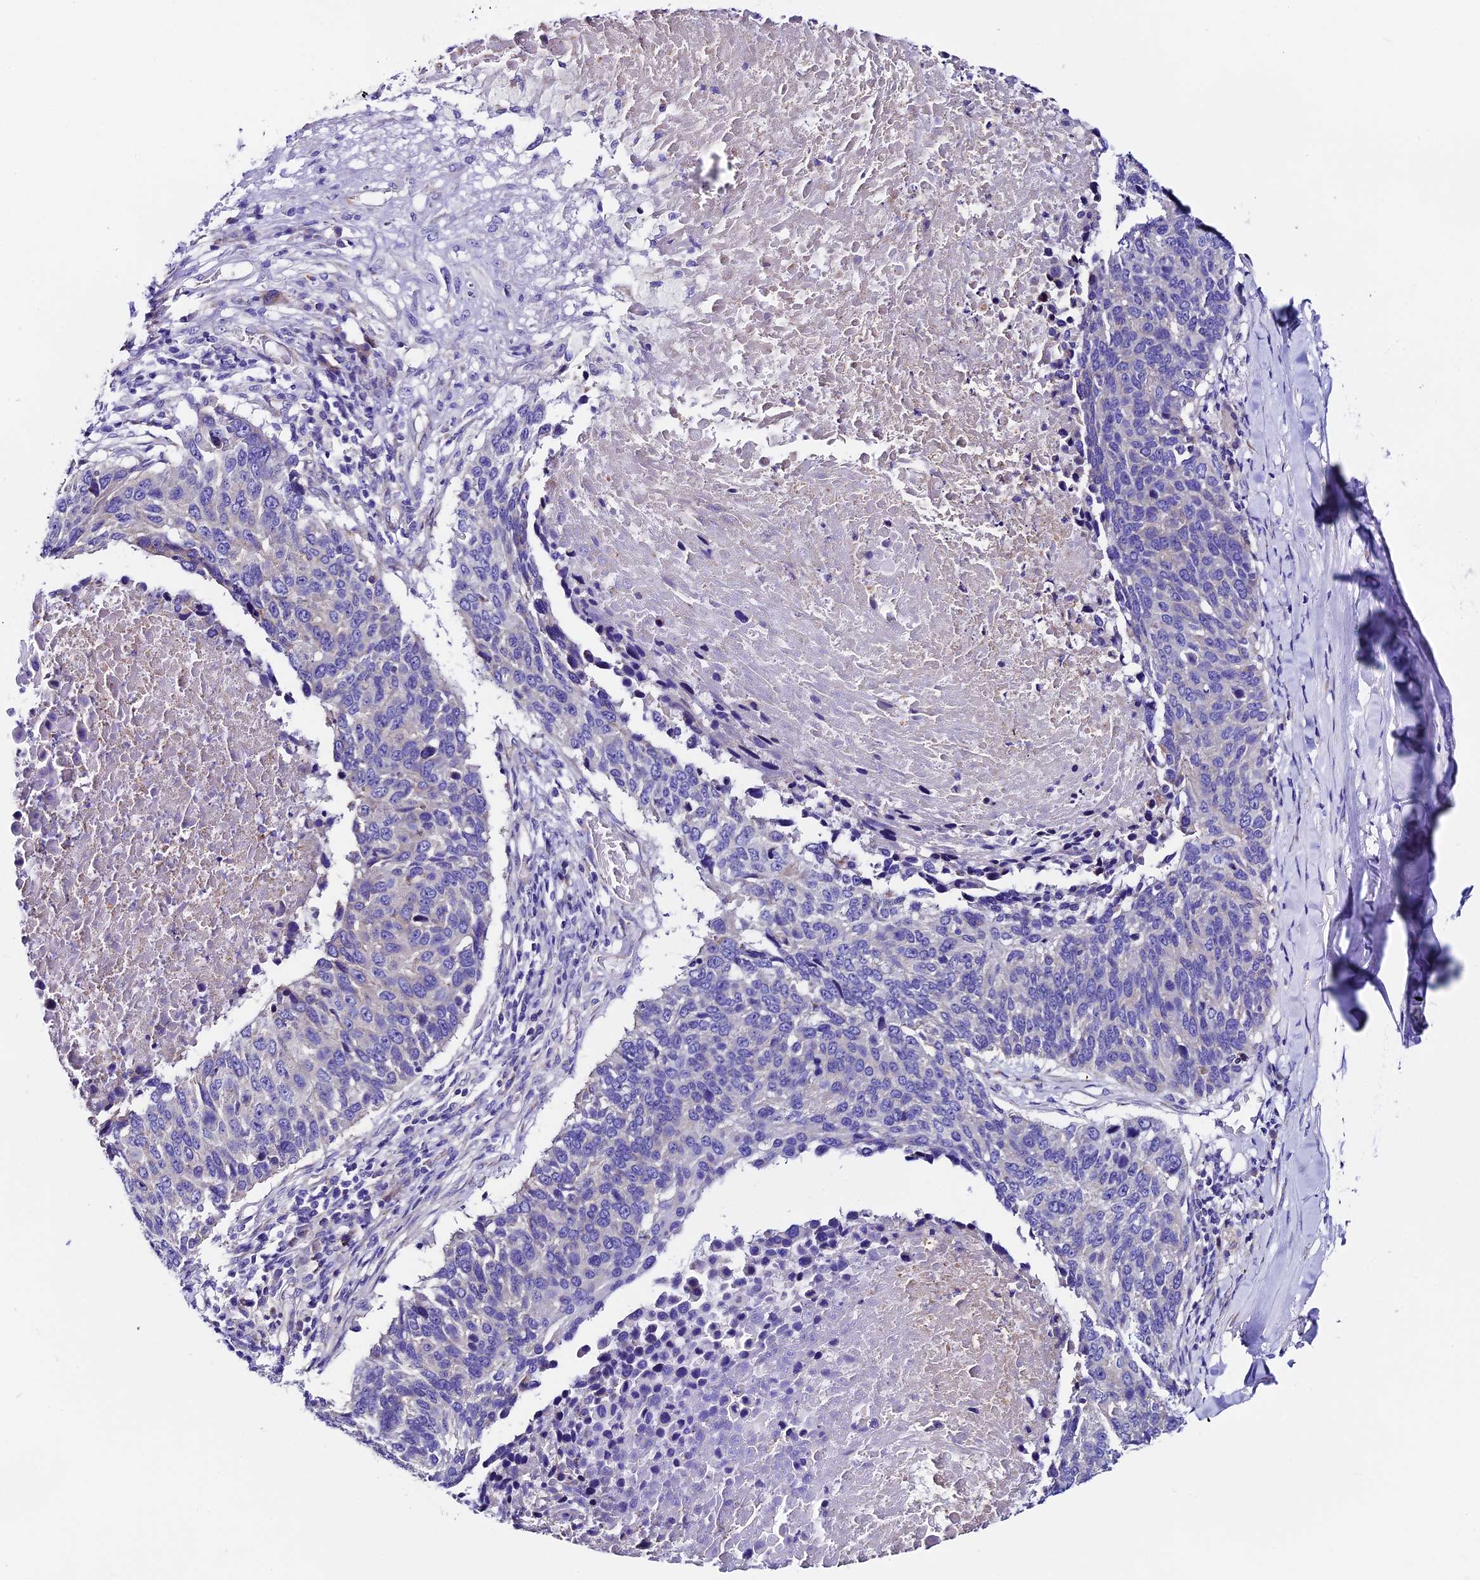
{"staining": {"intensity": "negative", "quantity": "none", "location": "none"}, "tissue": "lung cancer", "cell_type": "Tumor cells", "image_type": "cancer", "snomed": [{"axis": "morphology", "description": "Normal tissue, NOS"}, {"axis": "morphology", "description": "Squamous cell carcinoma, NOS"}, {"axis": "topography", "description": "Lymph node"}, {"axis": "topography", "description": "Lung"}], "caption": "Tumor cells are negative for protein expression in human lung squamous cell carcinoma.", "gene": "COMTD1", "patient": {"sex": "male", "age": 66}}